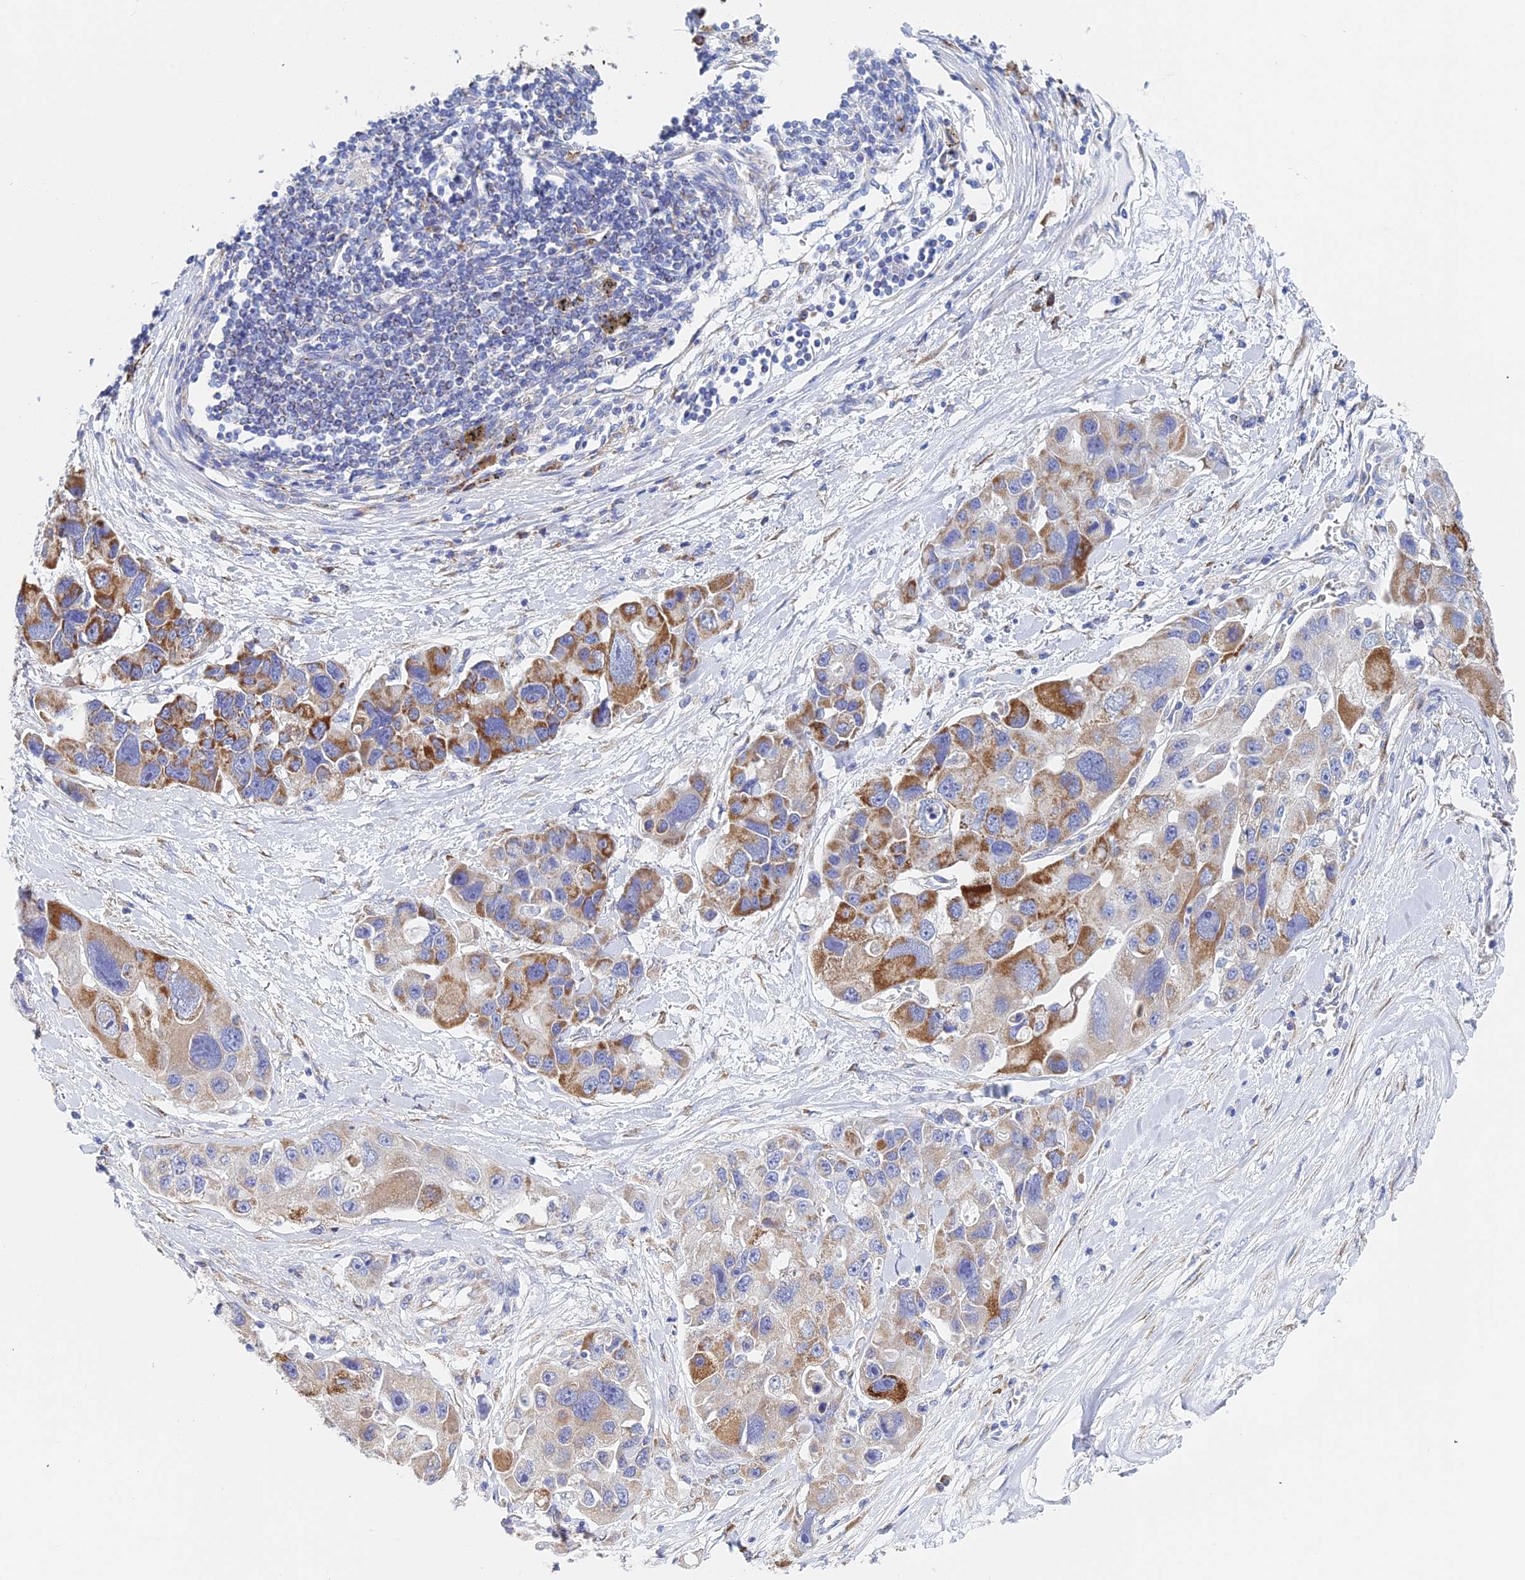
{"staining": {"intensity": "moderate", "quantity": ">75%", "location": "cytoplasmic/membranous"}, "tissue": "lung cancer", "cell_type": "Tumor cells", "image_type": "cancer", "snomed": [{"axis": "morphology", "description": "Adenocarcinoma, NOS"}, {"axis": "topography", "description": "Lung"}], "caption": "Immunohistochemistry (DAB (3,3'-diaminobenzidine)) staining of human lung adenocarcinoma exhibits moderate cytoplasmic/membranous protein staining in about >75% of tumor cells.", "gene": "CRACR2B", "patient": {"sex": "female", "age": 54}}